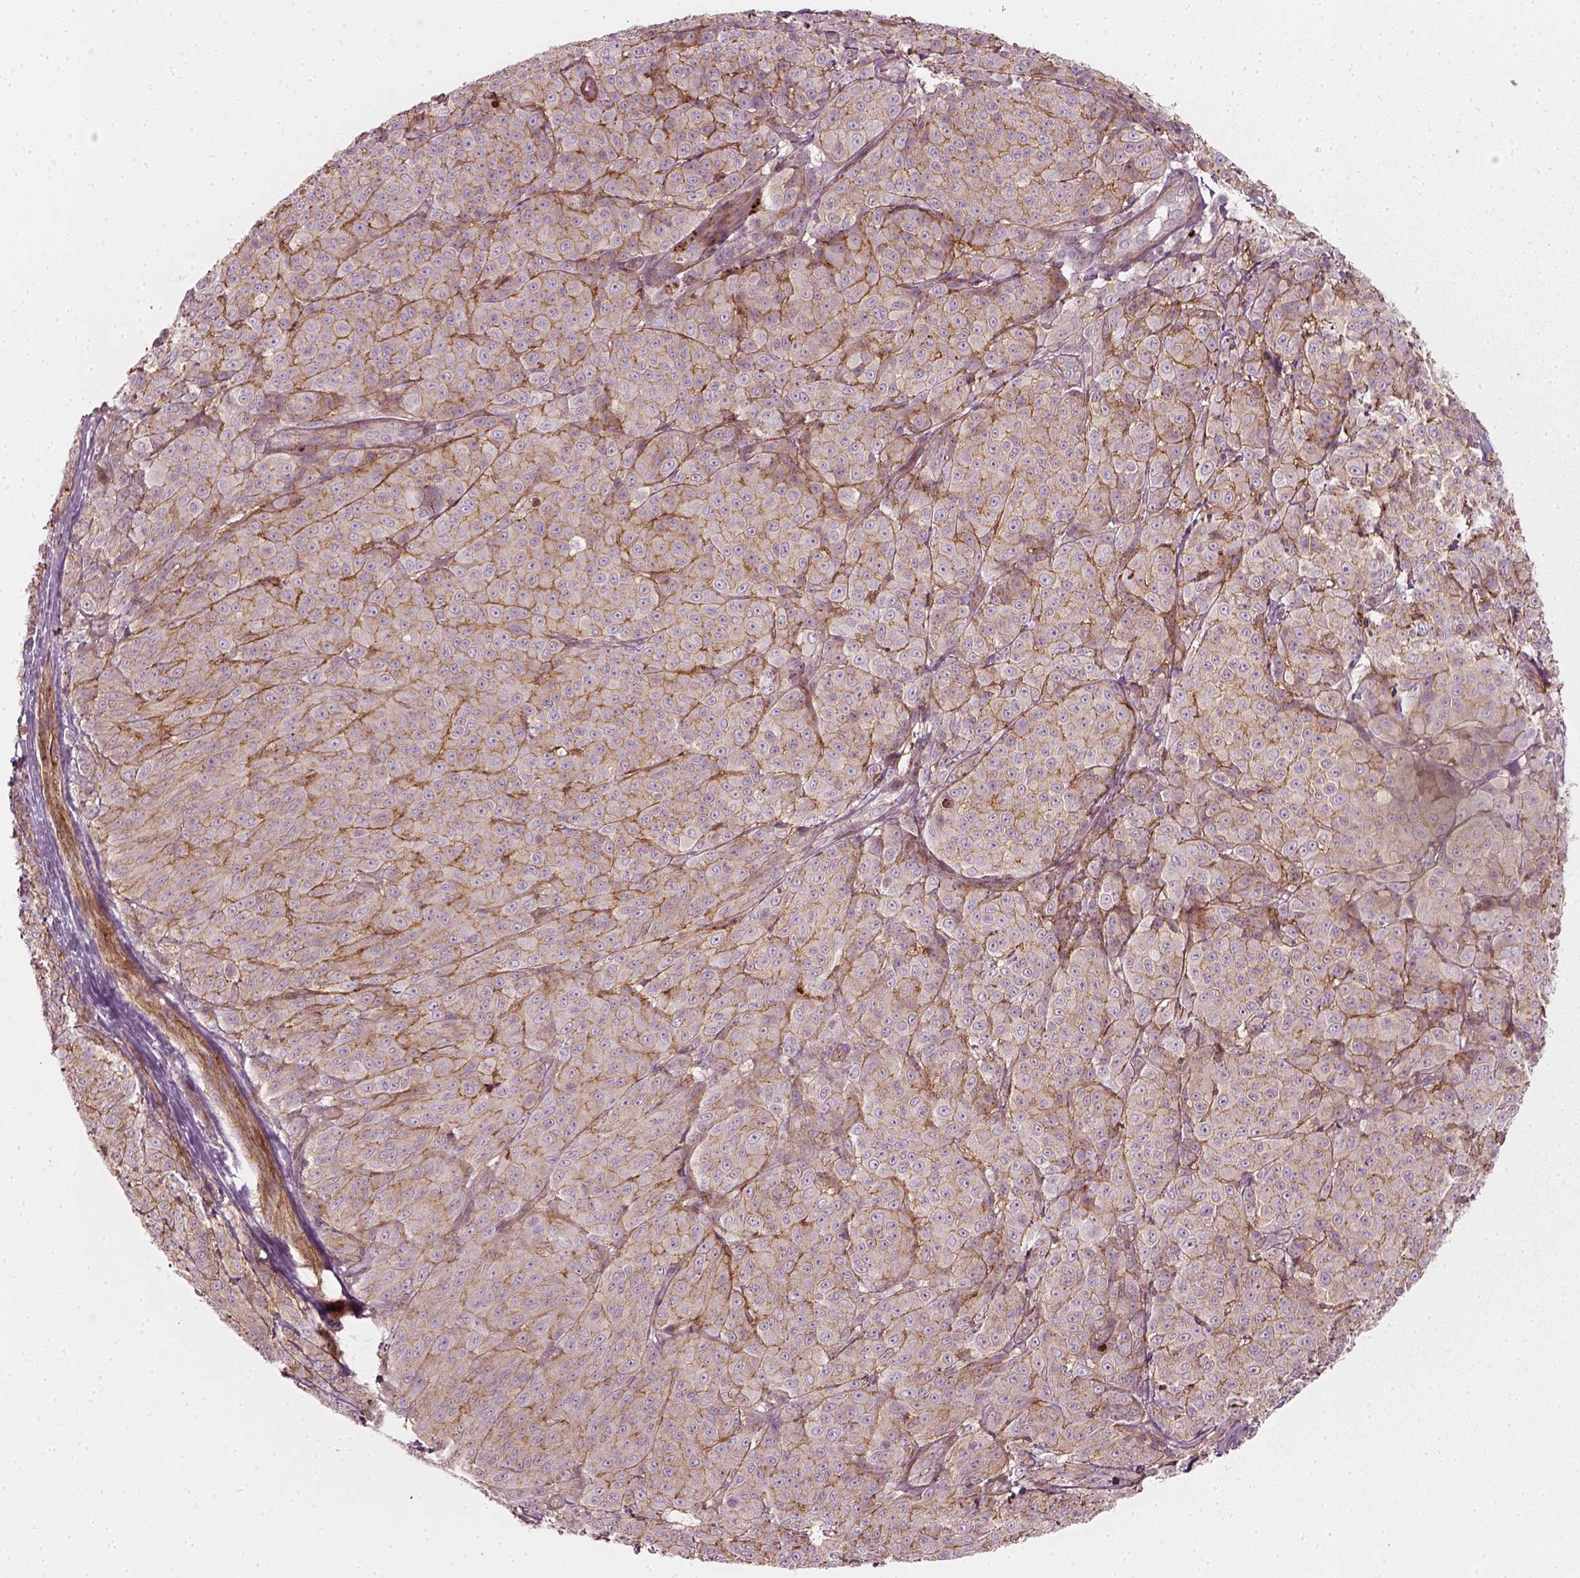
{"staining": {"intensity": "moderate", "quantity": "<25%", "location": "cytoplasmic/membranous"}, "tissue": "melanoma", "cell_type": "Tumor cells", "image_type": "cancer", "snomed": [{"axis": "morphology", "description": "Malignant melanoma, NOS"}, {"axis": "topography", "description": "Skin"}], "caption": "A brown stain highlights moderate cytoplasmic/membranous staining of a protein in human malignant melanoma tumor cells.", "gene": "NPTN", "patient": {"sex": "male", "age": 89}}